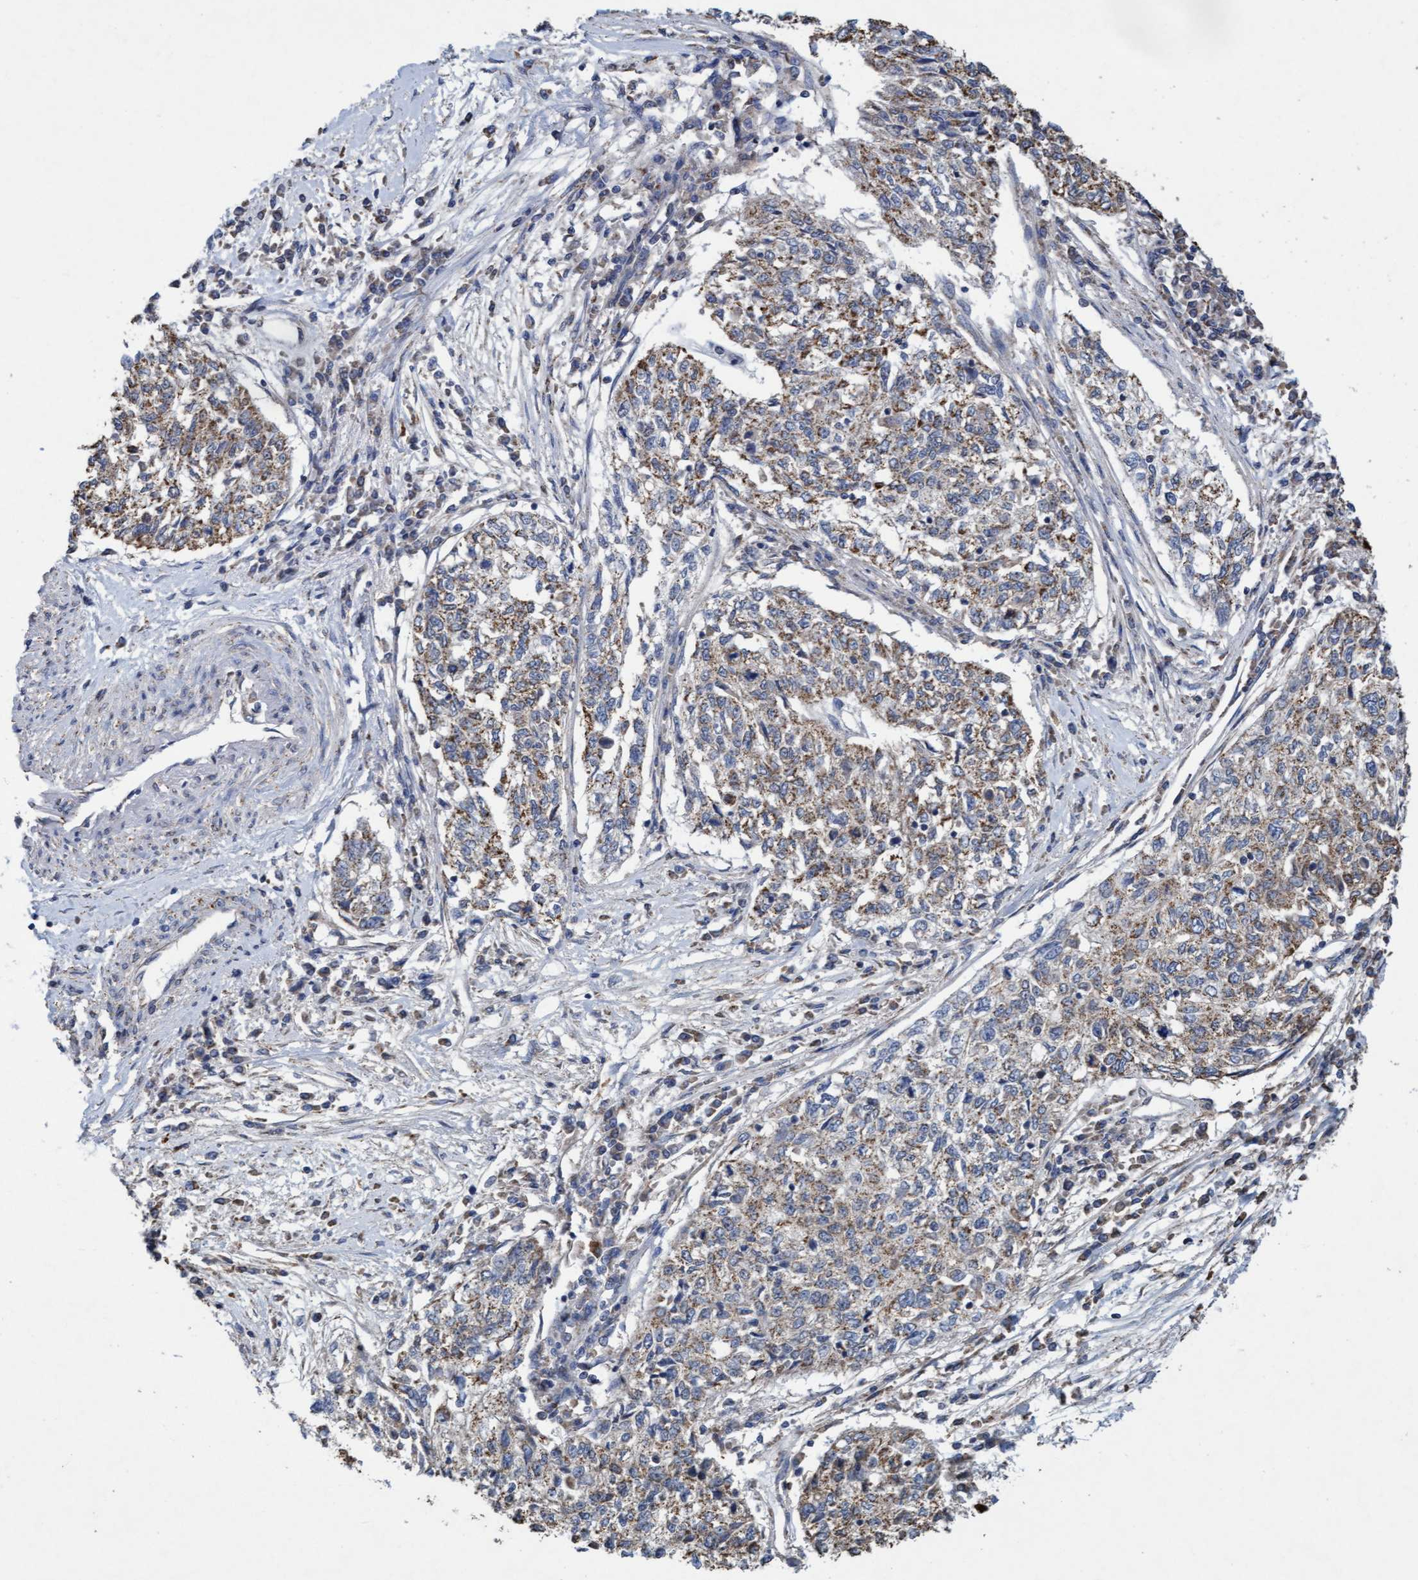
{"staining": {"intensity": "weak", "quantity": ">75%", "location": "cytoplasmic/membranous"}, "tissue": "cervical cancer", "cell_type": "Tumor cells", "image_type": "cancer", "snomed": [{"axis": "morphology", "description": "Squamous cell carcinoma, NOS"}, {"axis": "topography", "description": "Cervix"}], "caption": "Tumor cells display low levels of weak cytoplasmic/membranous staining in about >75% of cells in cervical squamous cell carcinoma. The protein is shown in brown color, while the nuclei are stained blue.", "gene": "VSIG8", "patient": {"sex": "female", "age": 57}}